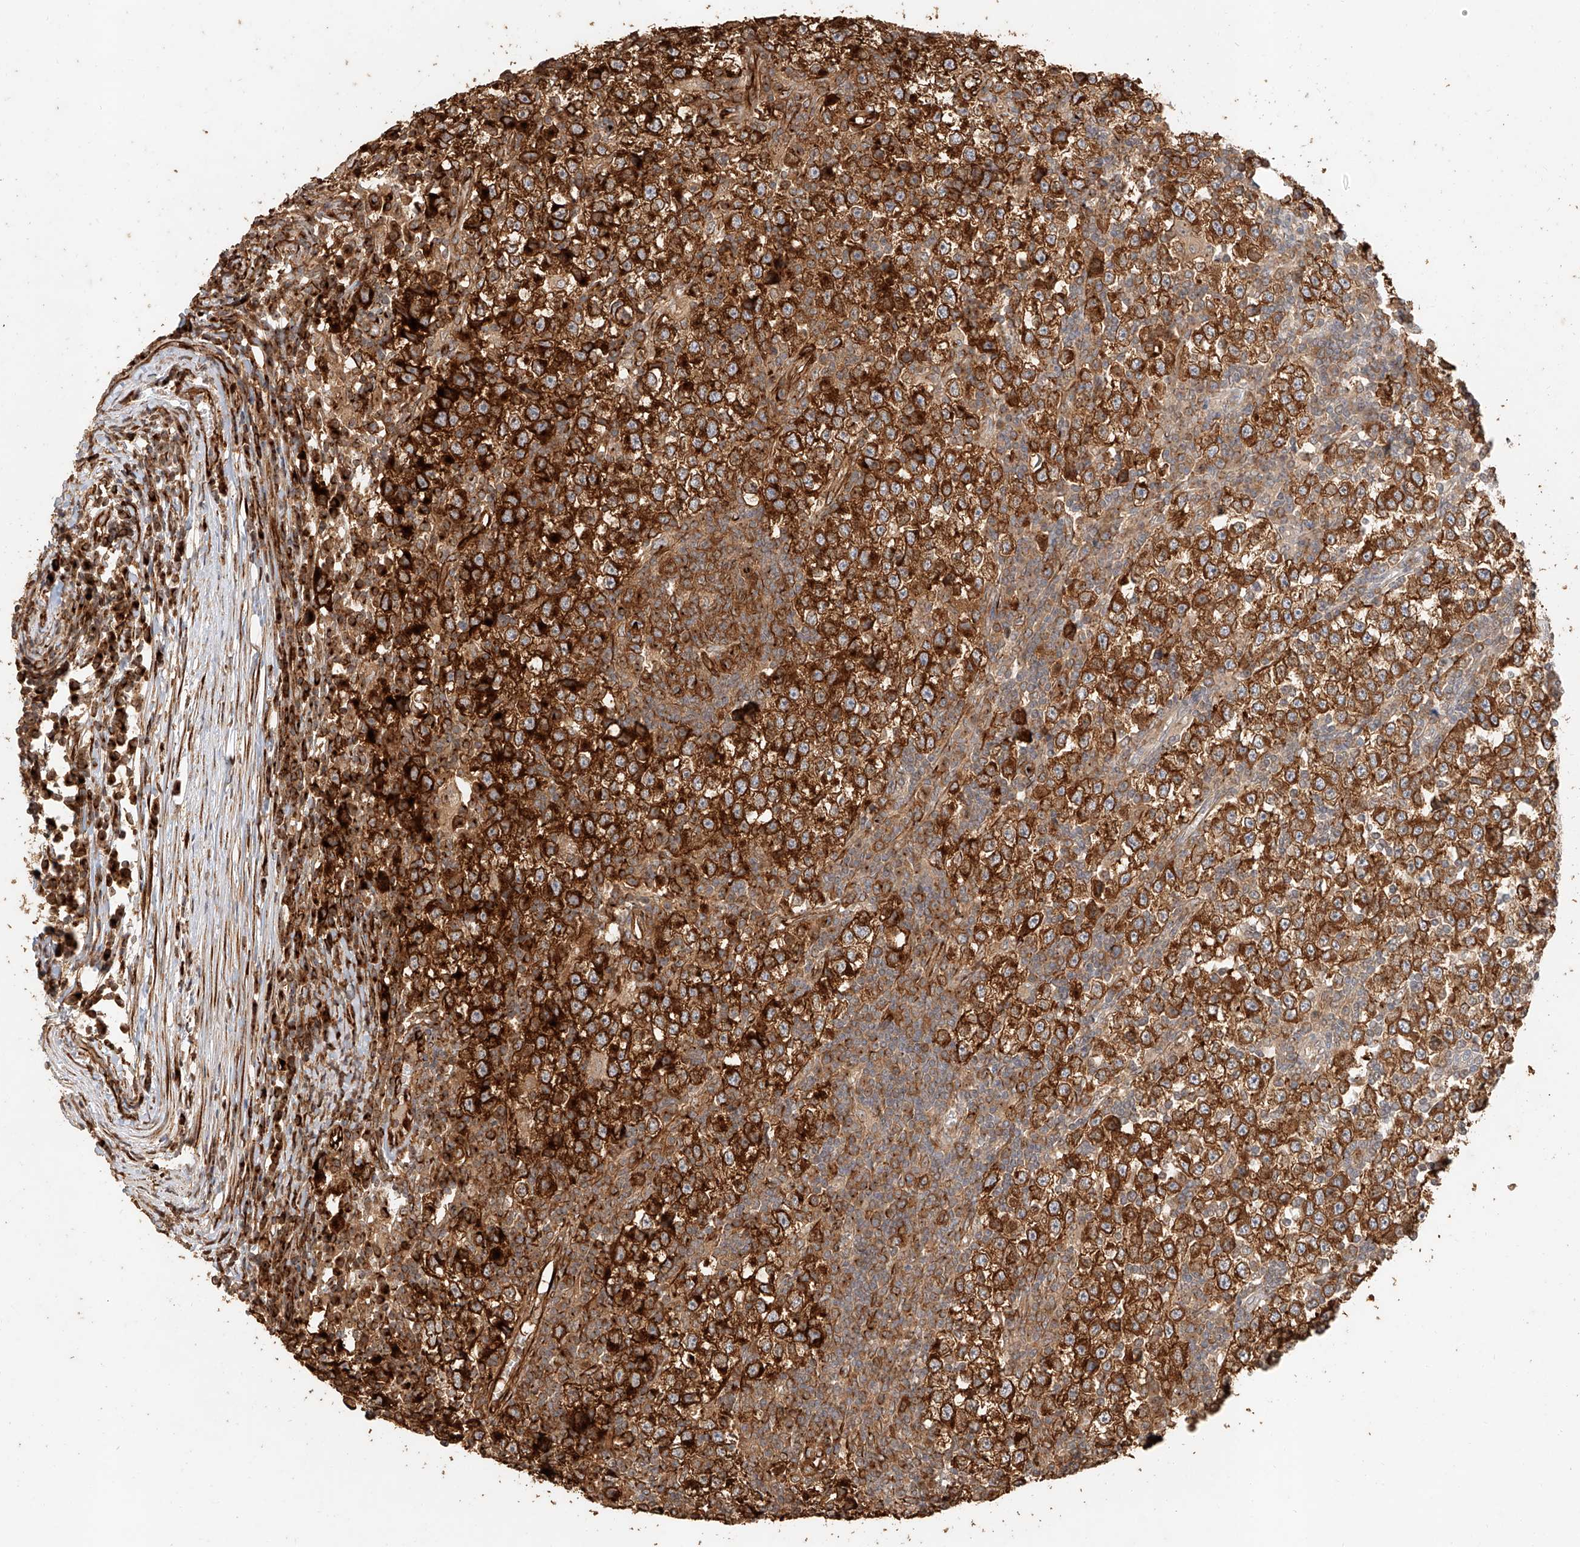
{"staining": {"intensity": "strong", "quantity": ">75%", "location": "cytoplasmic/membranous"}, "tissue": "testis cancer", "cell_type": "Tumor cells", "image_type": "cancer", "snomed": [{"axis": "morphology", "description": "Seminoma, NOS"}, {"axis": "topography", "description": "Testis"}], "caption": "Protein staining demonstrates strong cytoplasmic/membranous positivity in about >75% of tumor cells in testis cancer.", "gene": "NAP1L1", "patient": {"sex": "male", "age": 65}}